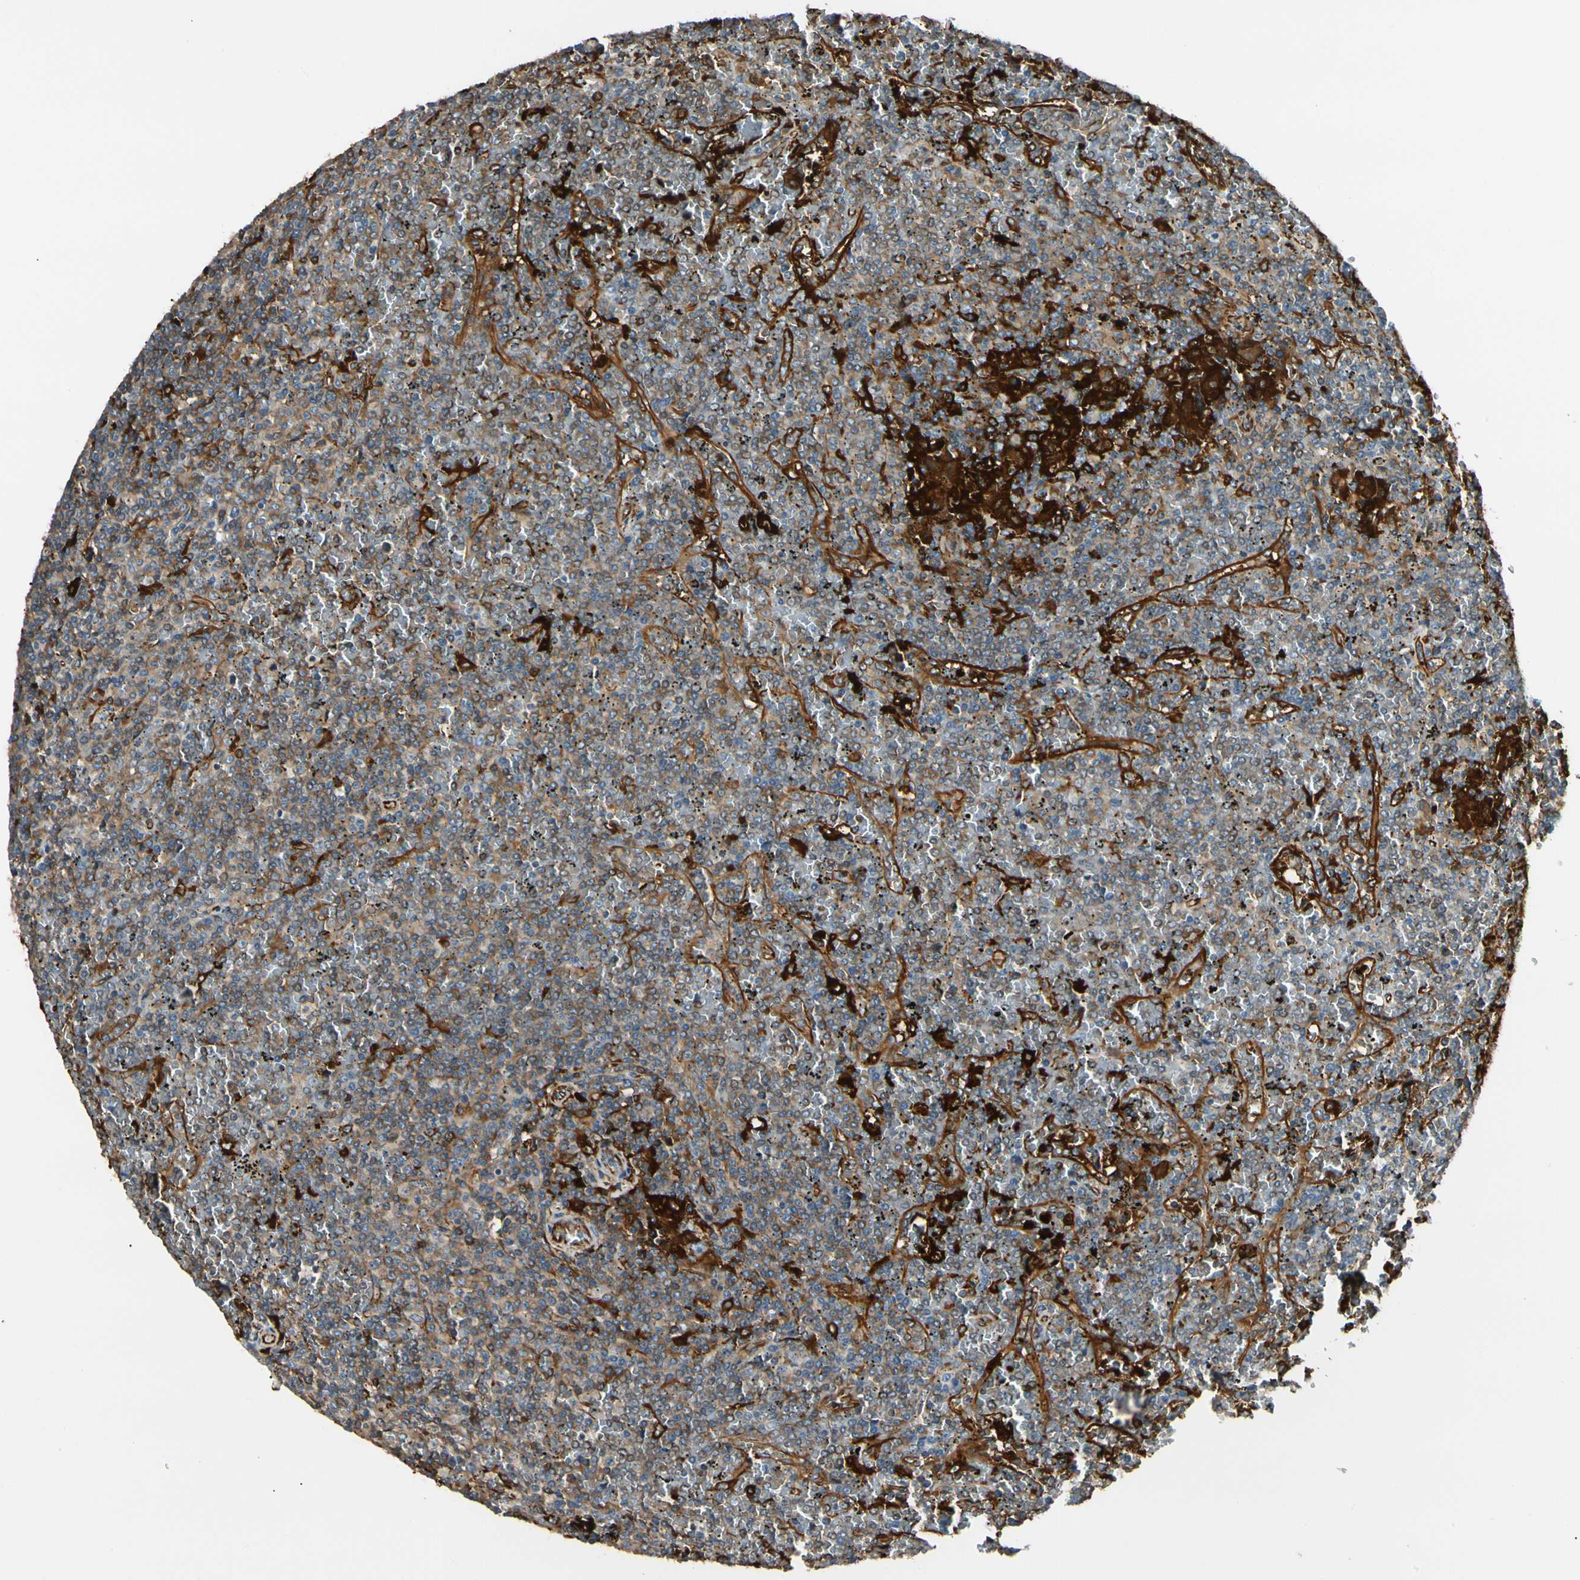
{"staining": {"intensity": "moderate", "quantity": "<25%", "location": "cytoplasmic/membranous"}, "tissue": "lymphoma", "cell_type": "Tumor cells", "image_type": "cancer", "snomed": [{"axis": "morphology", "description": "Malignant lymphoma, non-Hodgkin's type, Low grade"}, {"axis": "topography", "description": "Spleen"}], "caption": "DAB (3,3'-diaminobenzidine) immunohistochemical staining of lymphoma shows moderate cytoplasmic/membranous protein positivity in about <25% of tumor cells.", "gene": "FTH1", "patient": {"sex": "female", "age": 19}}